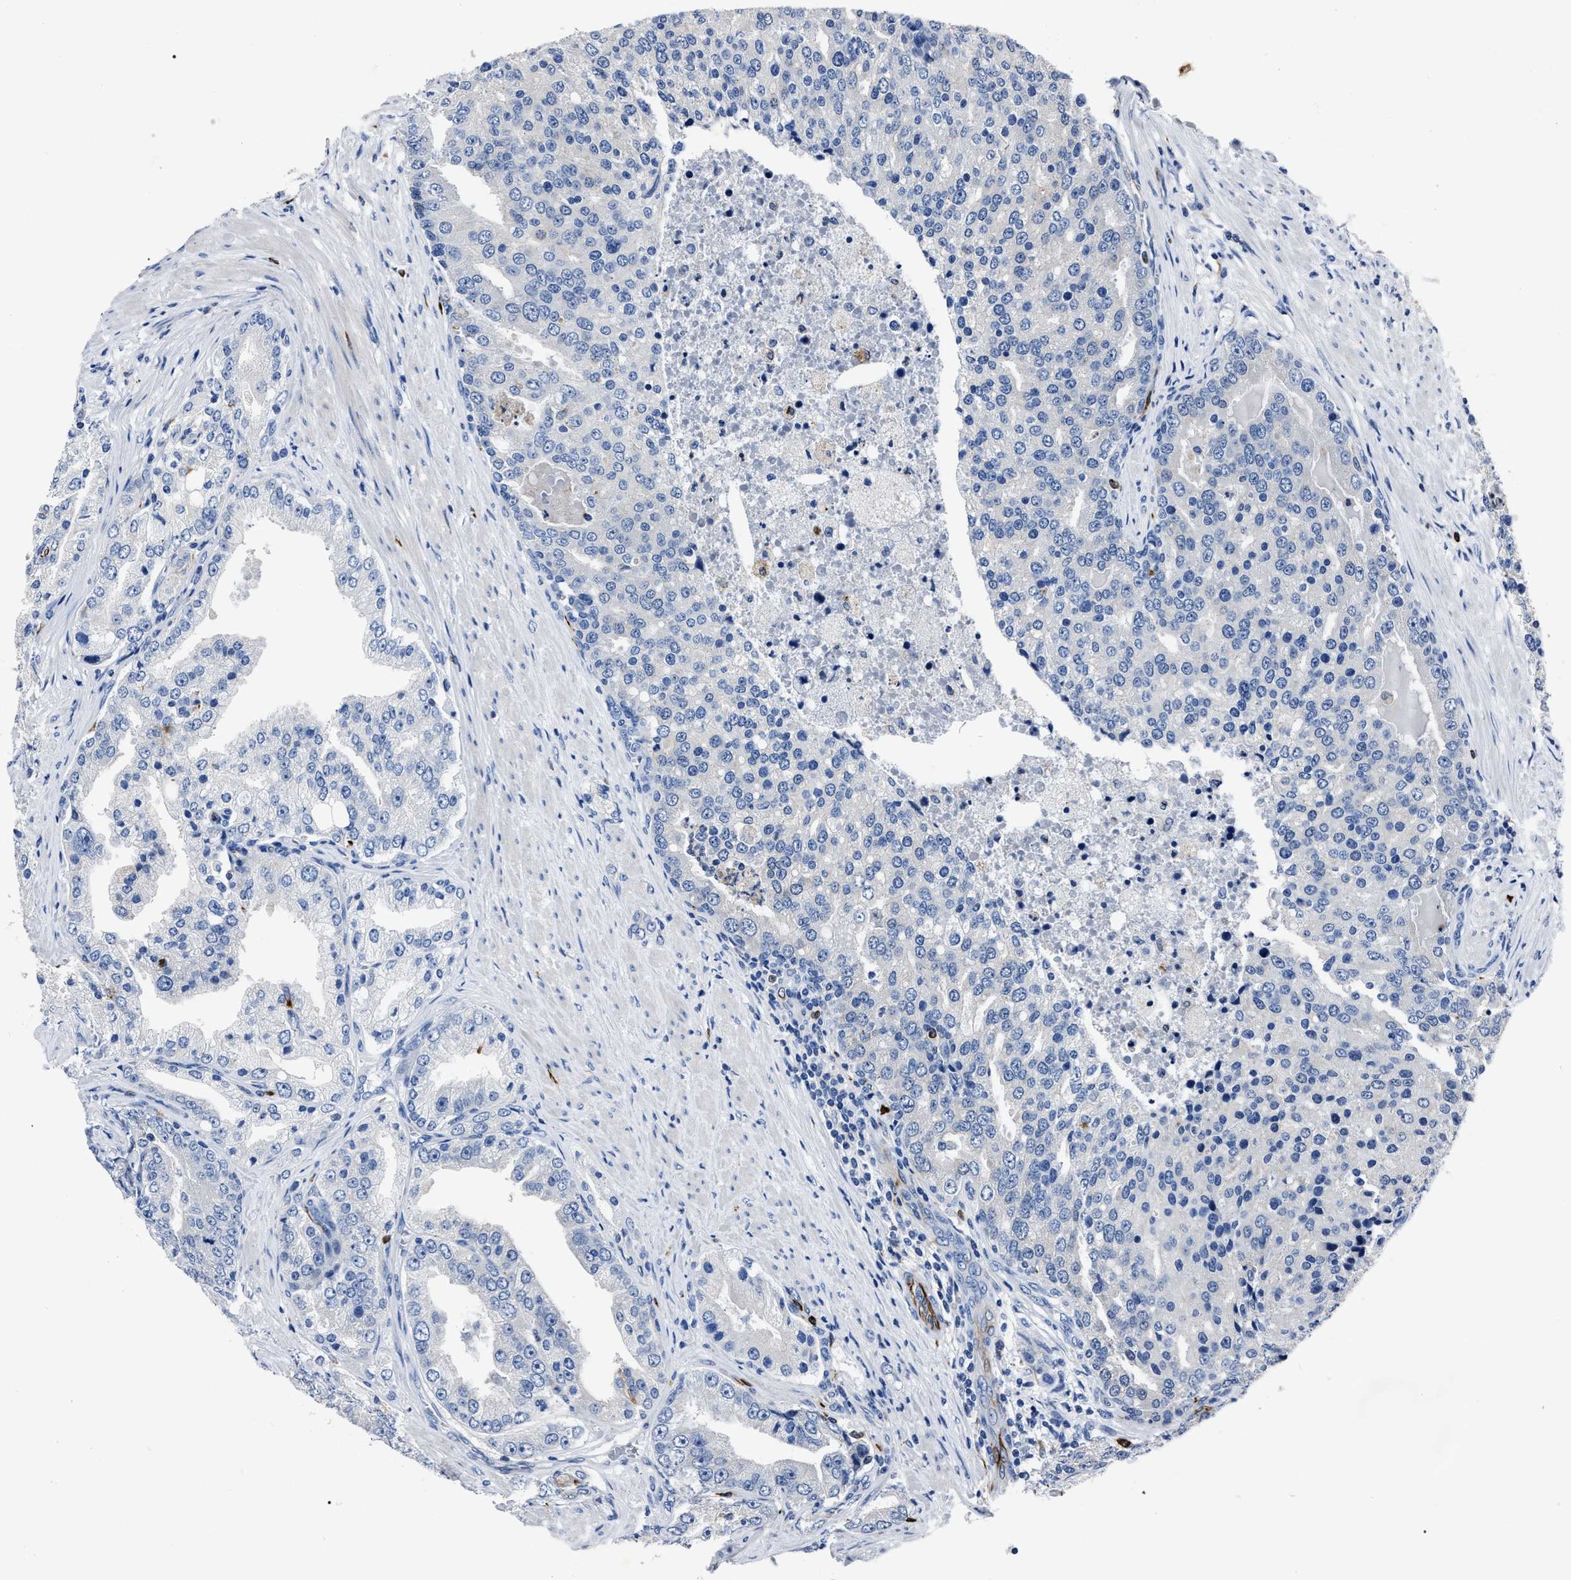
{"staining": {"intensity": "negative", "quantity": "none", "location": "none"}, "tissue": "prostate cancer", "cell_type": "Tumor cells", "image_type": "cancer", "snomed": [{"axis": "morphology", "description": "Adenocarcinoma, High grade"}, {"axis": "topography", "description": "Prostate"}], "caption": "DAB (3,3'-diaminobenzidine) immunohistochemical staining of prostate cancer (adenocarcinoma (high-grade)) shows no significant expression in tumor cells. (DAB immunohistochemistry, high magnification).", "gene": "OR10G3", "patient": {"sex": "male", "age": 50}}